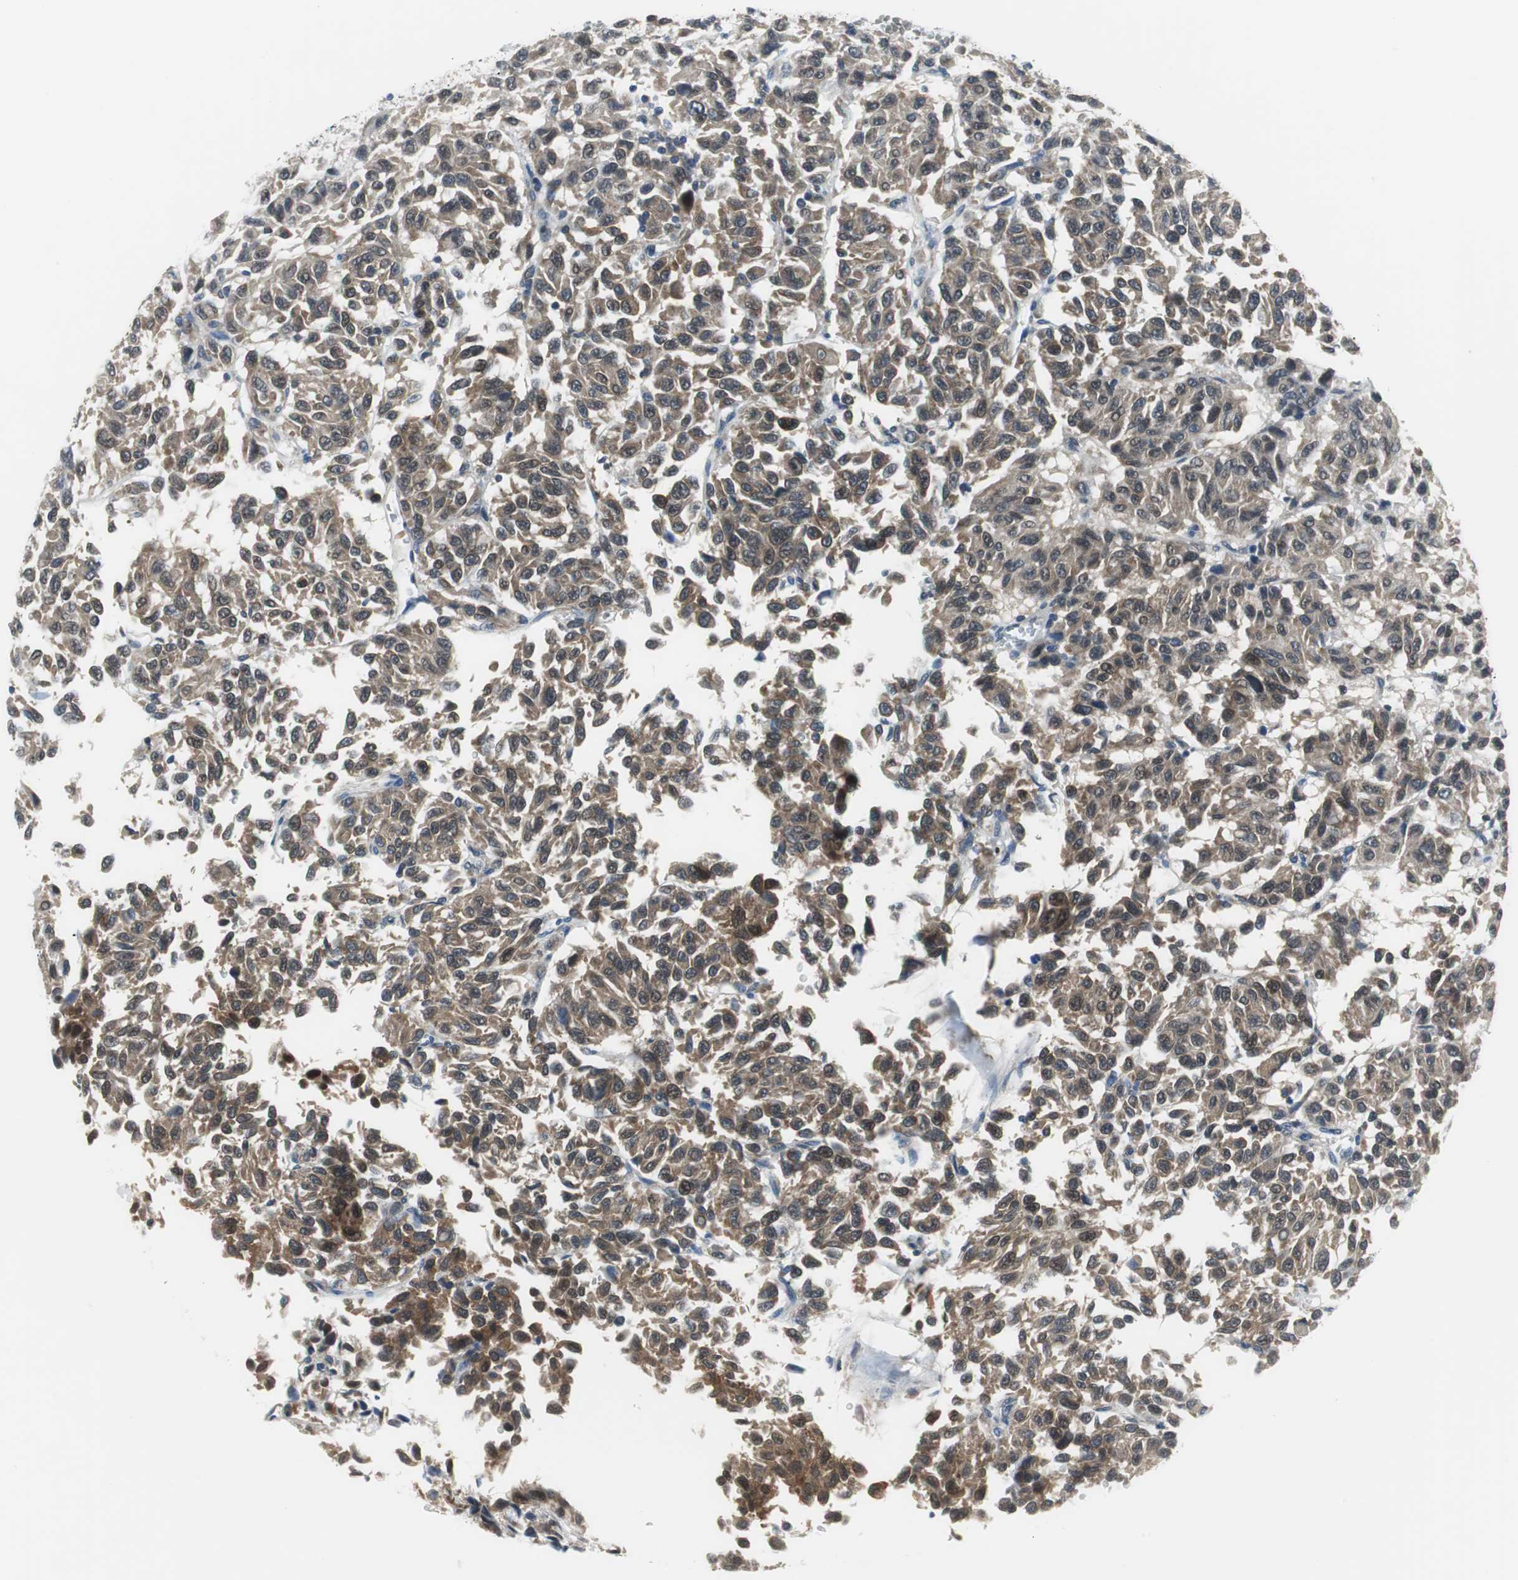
{"staining": {"intensity": "moderate", "quantity": ">75%", "location": "cytoplasmic/membranous"}, "tissue": "melanoma", "cell_type": "Tumor cells", "image_type": "cancer", "snomed": [{"axis": "morphology", "description": "Malignant melanoma, Metastatic site"}, {"axis": "topography", "description": "Lung"}], "caption": "The histopathology image displays staining of melanoma, revealing moderate cytoplasmic/membranous protein expression (brown color) within tumor cells.", "gene": "PLAA", "patient": {"sex": "male", "age": 64}}